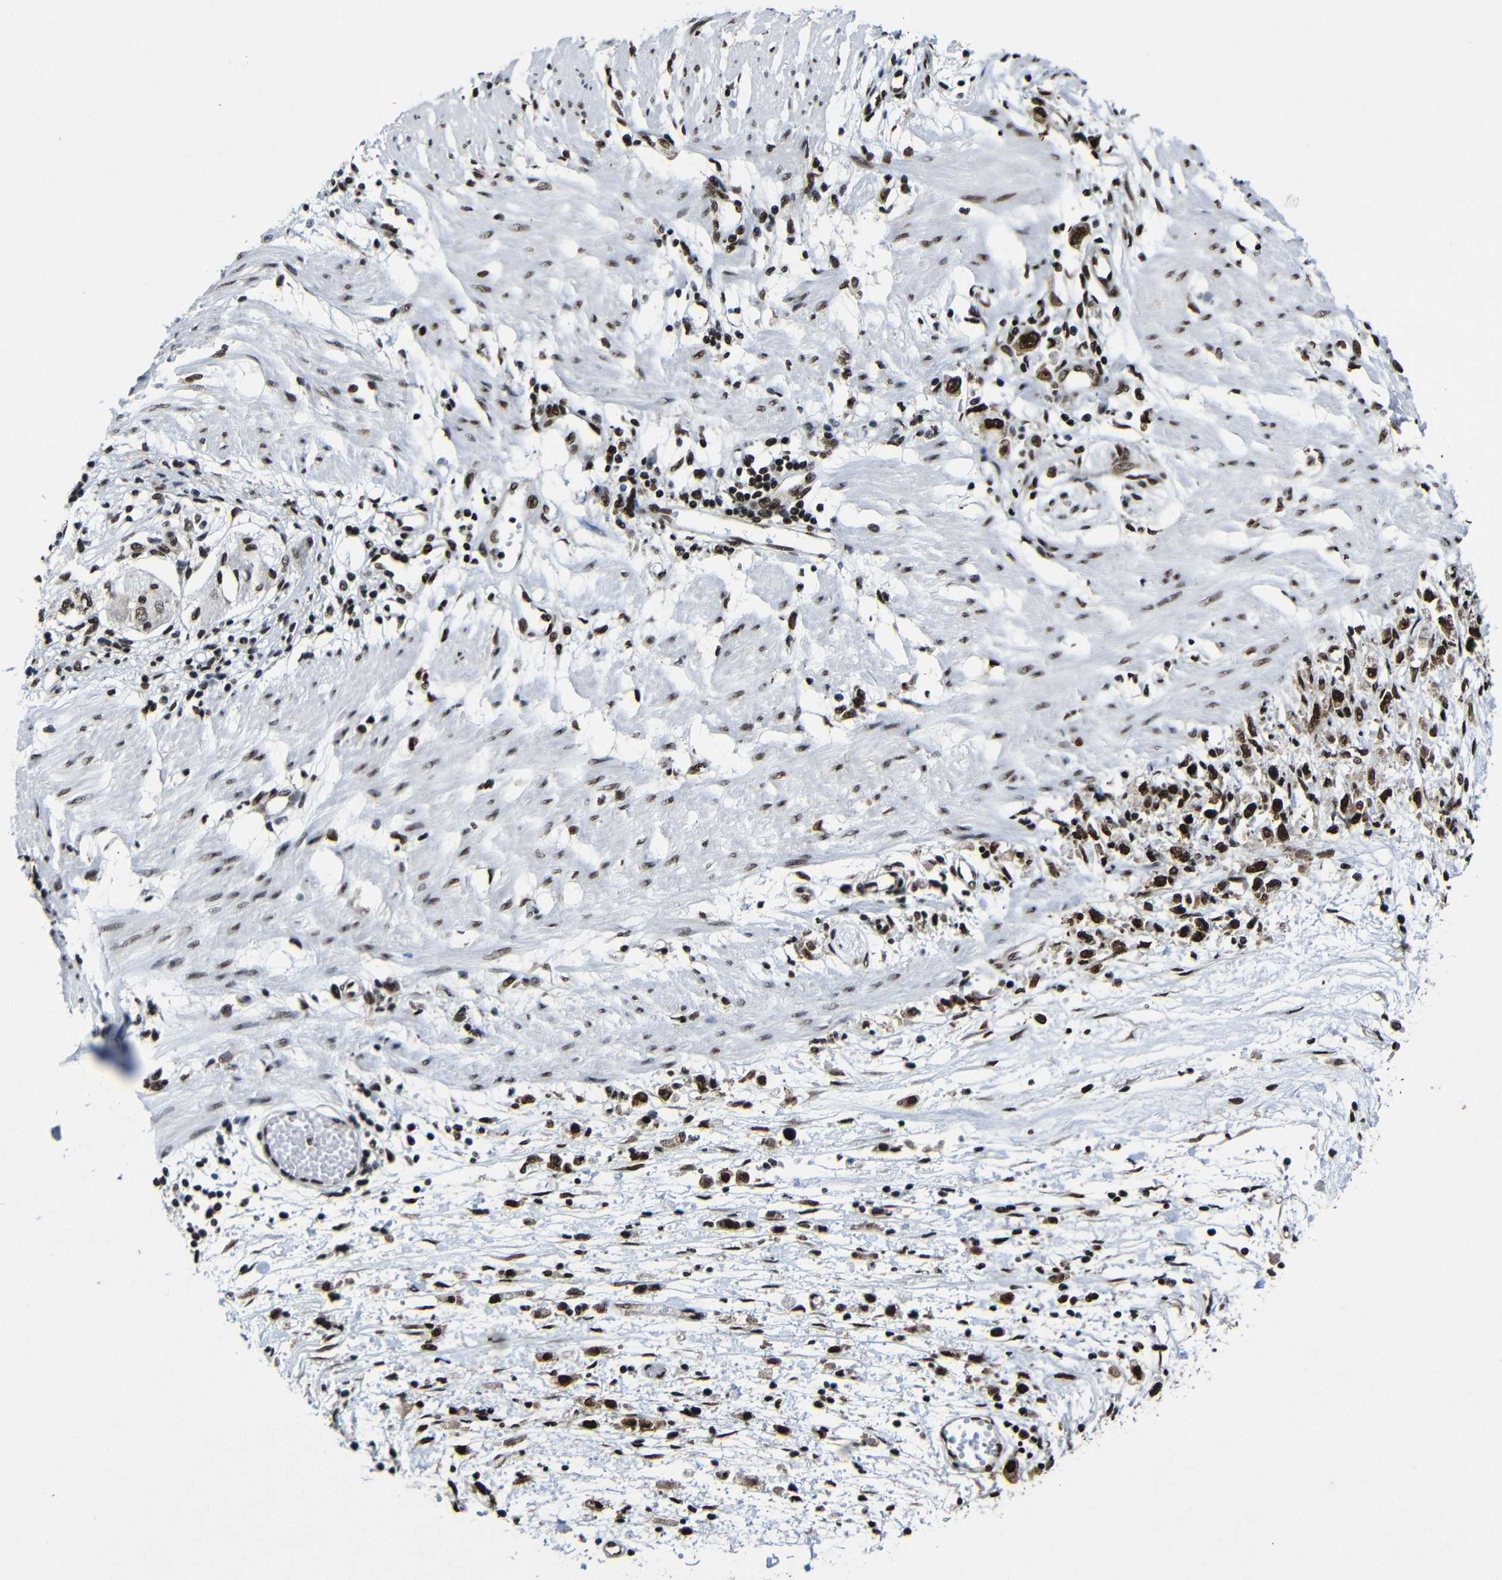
{"staining": {"intensity": "strong", "quantity": ">75%", "location": "nuclear"}, "tissue": "stomach cancer", "cell_type": "Tumor cells", "image_type": "cancer", "snomed": [{"axis": "morphology", "description": "Adenocarcinoma, NOS"}, {"axis": "topography", "description": "Stomach"}], "caption": "A high-resolution micrograph shows immunohistochemistry staining of adenocarcinoma (stomach), which exhibits strong nuclear positivity in about >75% of tumor cells.", "gene": "PTBP1", "patient": {"sex": "female", "age": 59}}